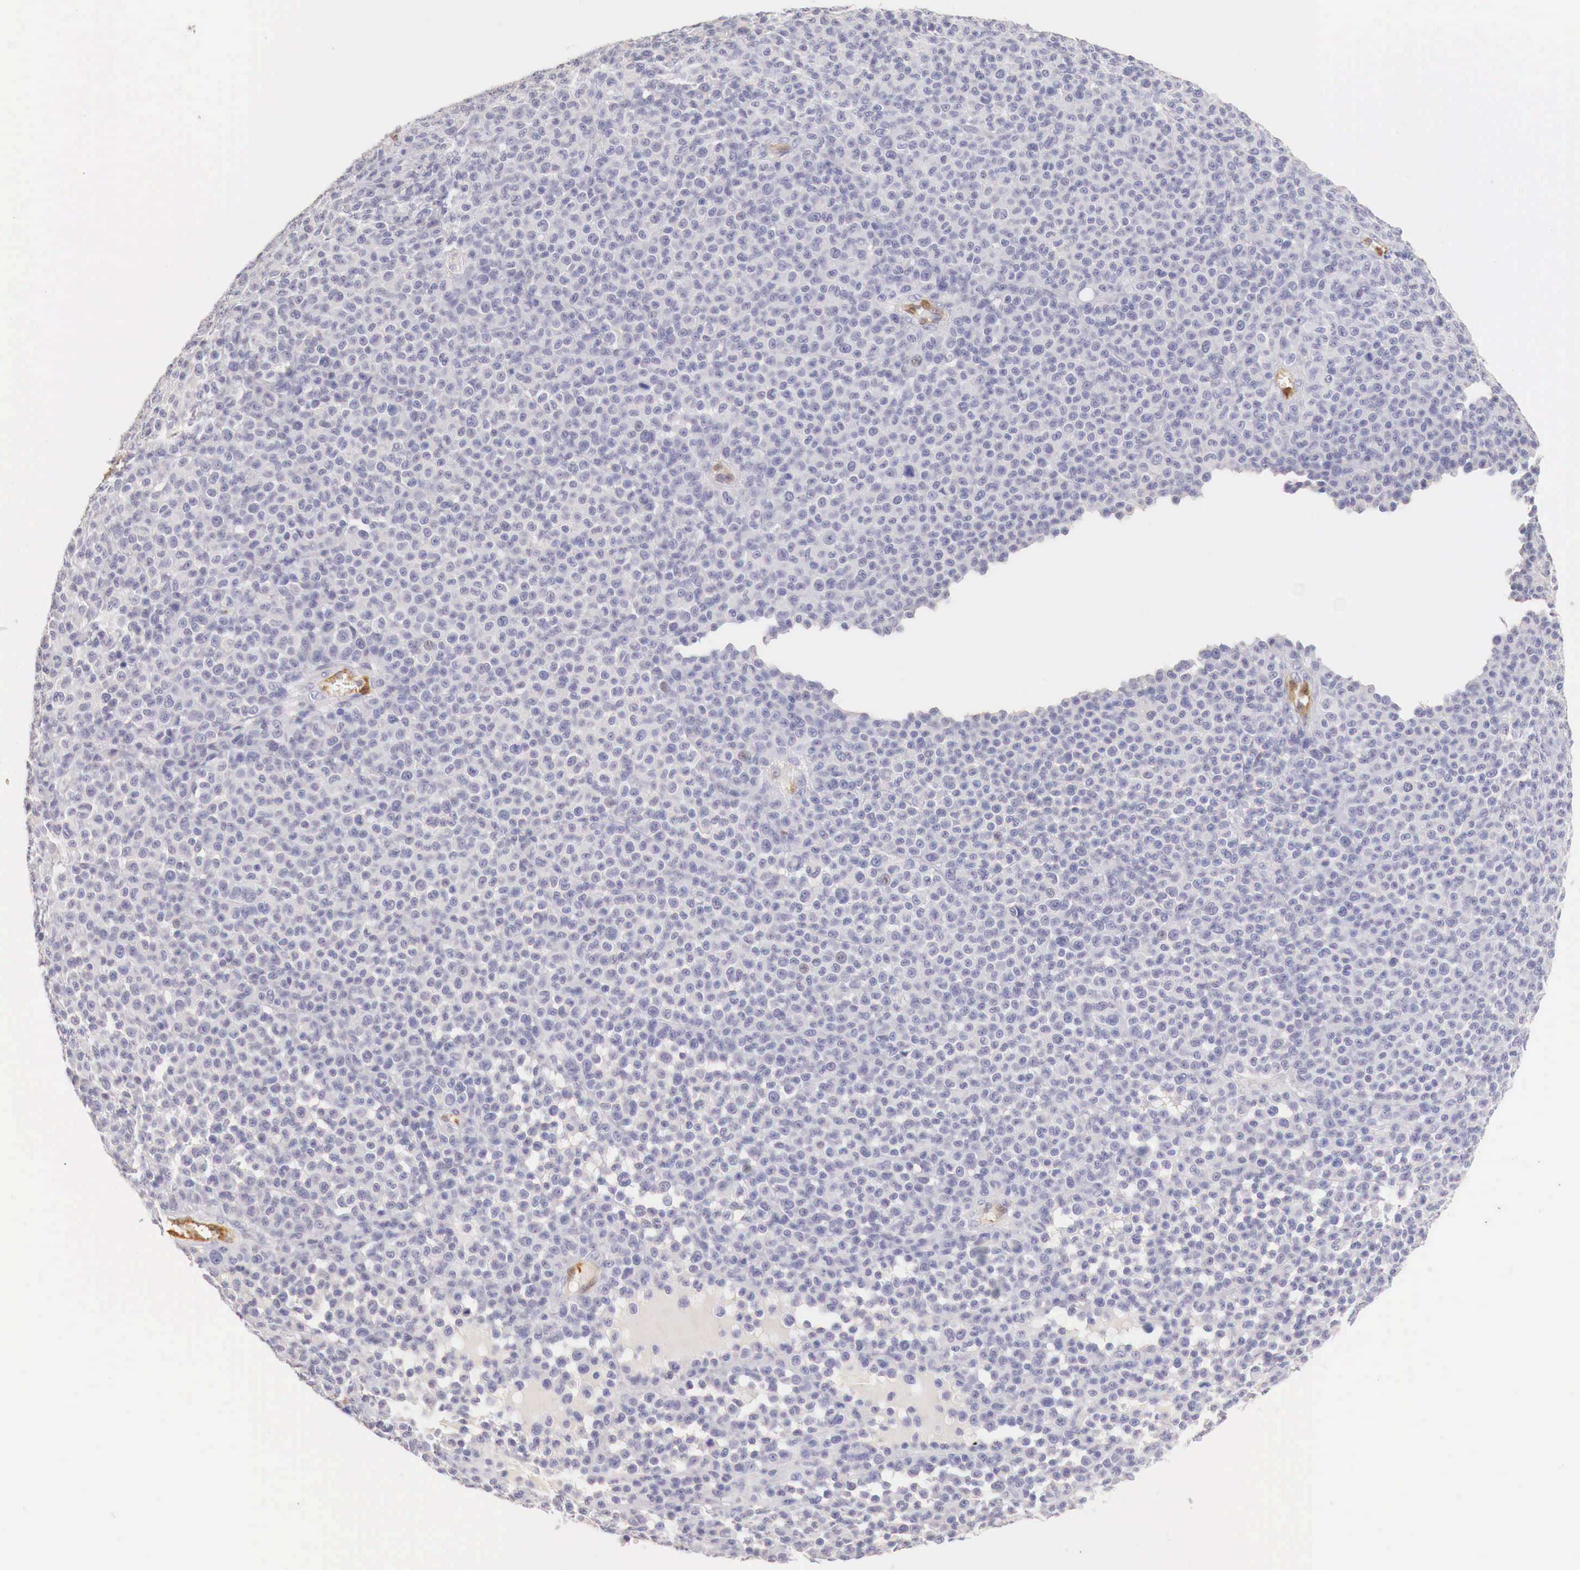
{"staining": {"intensity": "negative", "quantity": "none", "location": "none"}, "tissue": "melanoma", "cell_type": "Tumor cells", "image_type": "cancer", "snomed": [{"axis": "morphology", "description": "Malignant melanoma, Metastatic site"}, {"axis": "topography", "description": "Skin"}], "caption": "DAB (3,3'-diaminobenzidine) immunohistochemical staining of melanoma shows no significant positivity in tumor cells.", "gene": "ITIH6", "patient": {"sex": "male", "age": 32}}